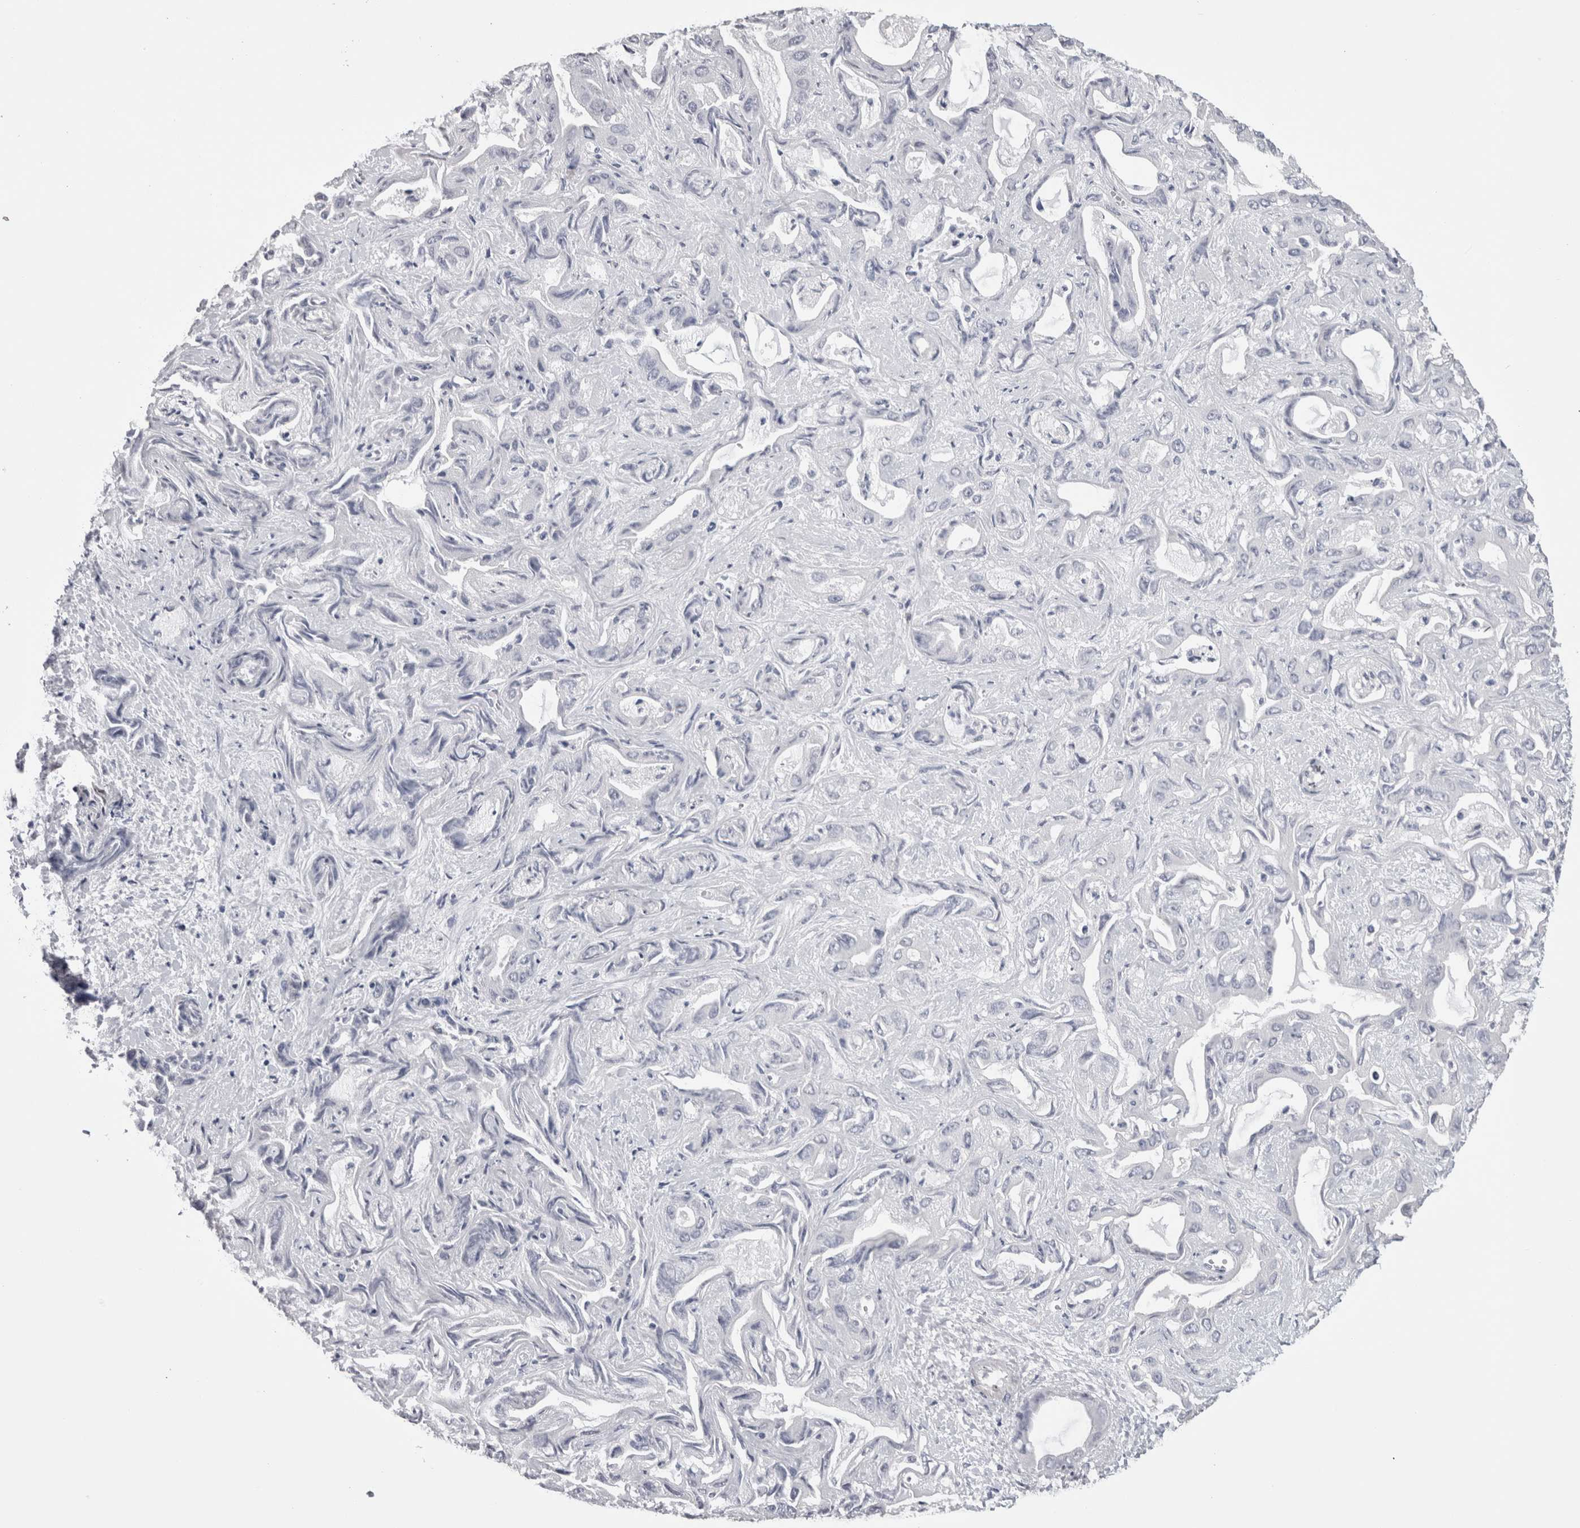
{"staining": {"intensity": "negative", "quantity": "none", "location": "none"}, "tissue": "liver cancer", "cell_type": "Tumor cells", "image_type": "cancer", "snomed": [{"axis": "morphology", "description": "Cholangiocarcinoma"}, {"axis": "topography", "description": "Liver"}], "caption": "This is an immunohistochemistry (IHC) micrograph of human liver cholangiocarcinoma. There is no expression in tumor cells.", "gene": "IL33", "patient": {"sex": "female", "age": 52}}